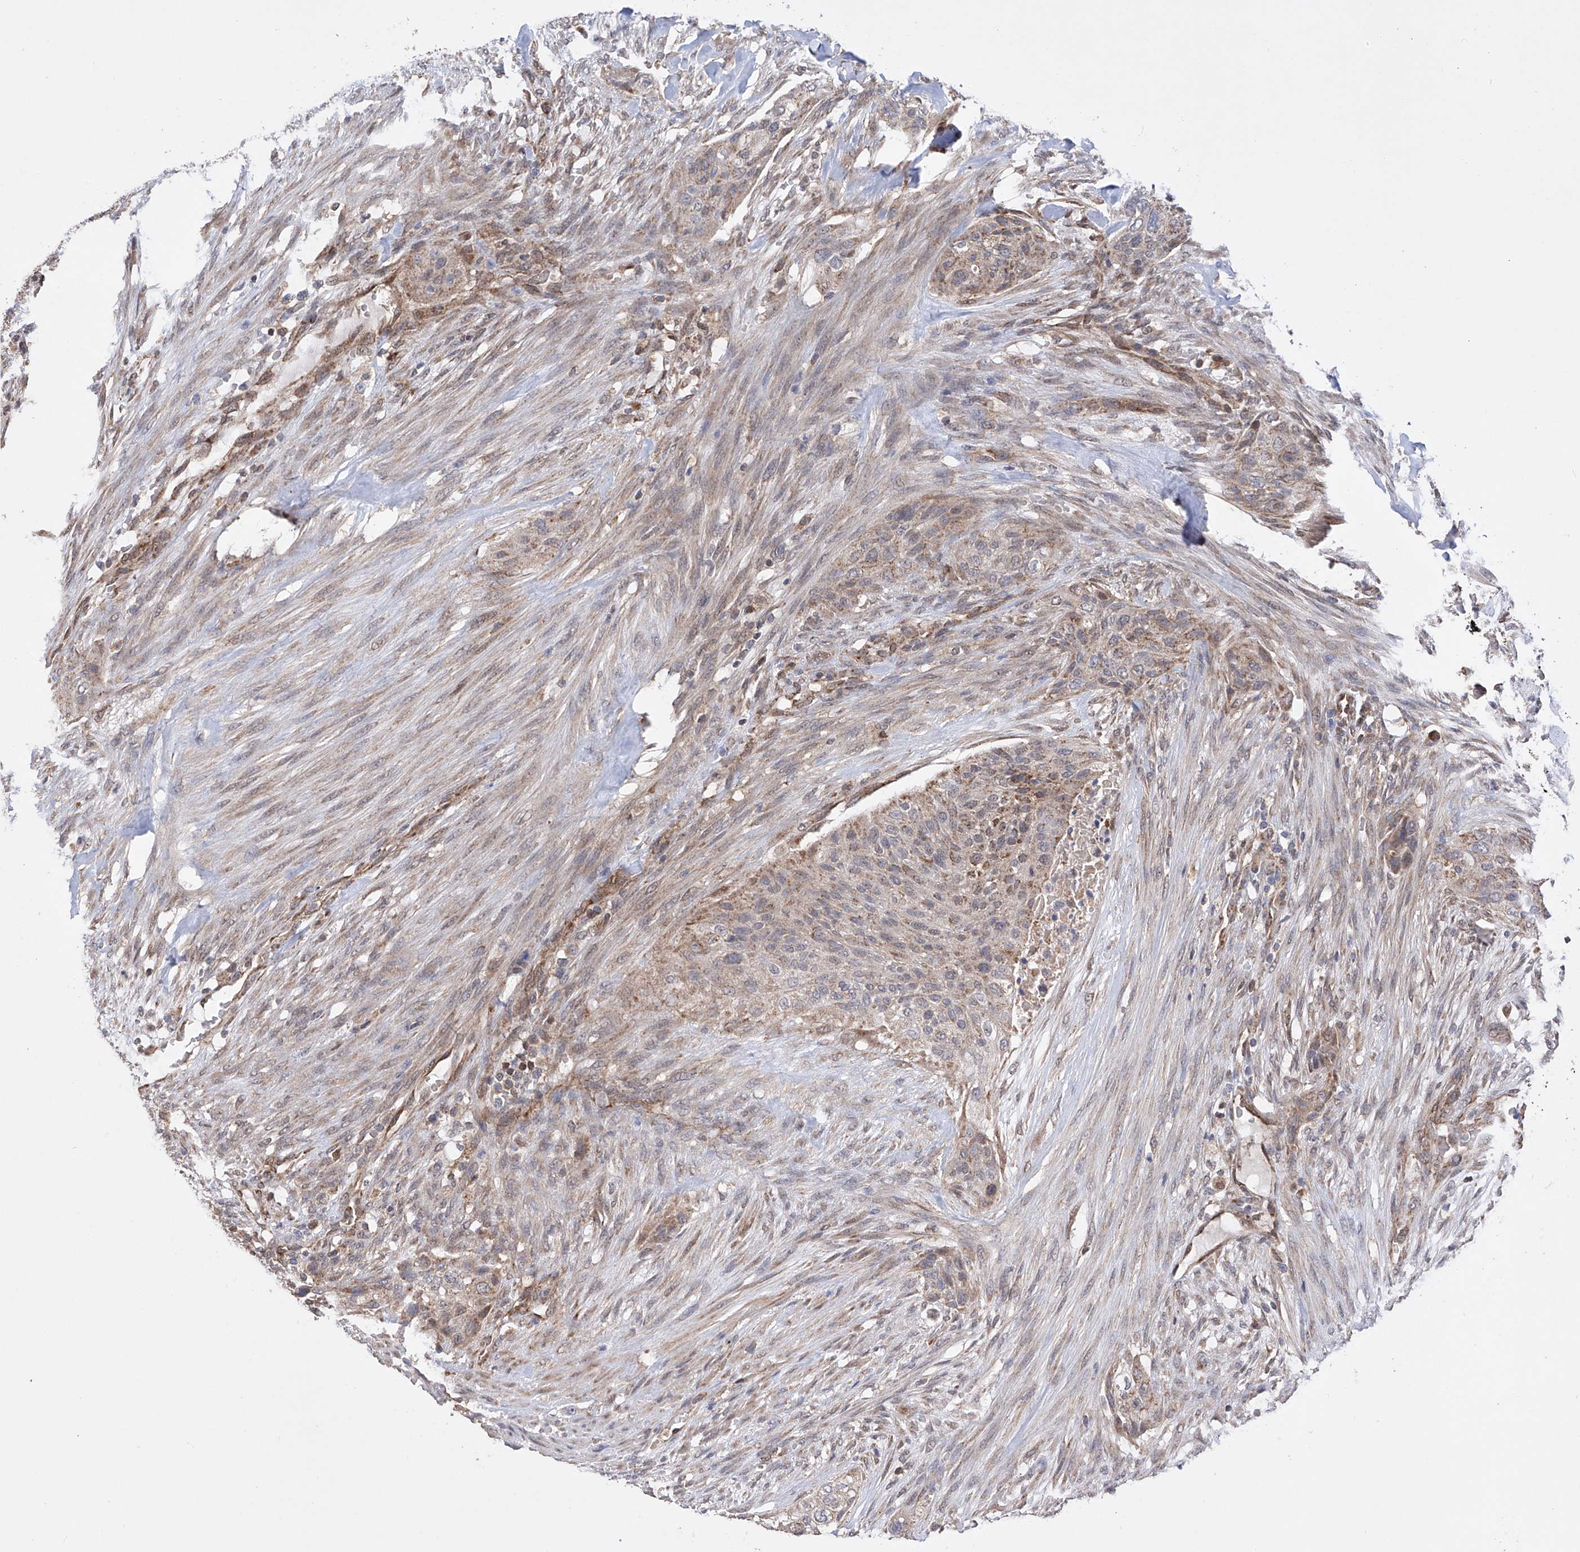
{"staining": {"intensity": "weak", "quantity": "25%-75%", "location": "cytoplasmic/membranous"}, "tissue": "urothelial cancer", "cell_type": "Tumor cells", "image_type": "cancer", "snomed": [{"axis": "morphology", "description": "Urothelial carcinoma, High grade"}, {"axis": "topography", "description": "Urinary bladder"}], "caption": "Weak cytoplasmic/membranous protein positivity is appreciated in approximately 25%-75% of tumor cells in urothelial carcinoma (high-grade).", "gene": "SDHAF4", "patient": {"sex": "male", "age": 35}}